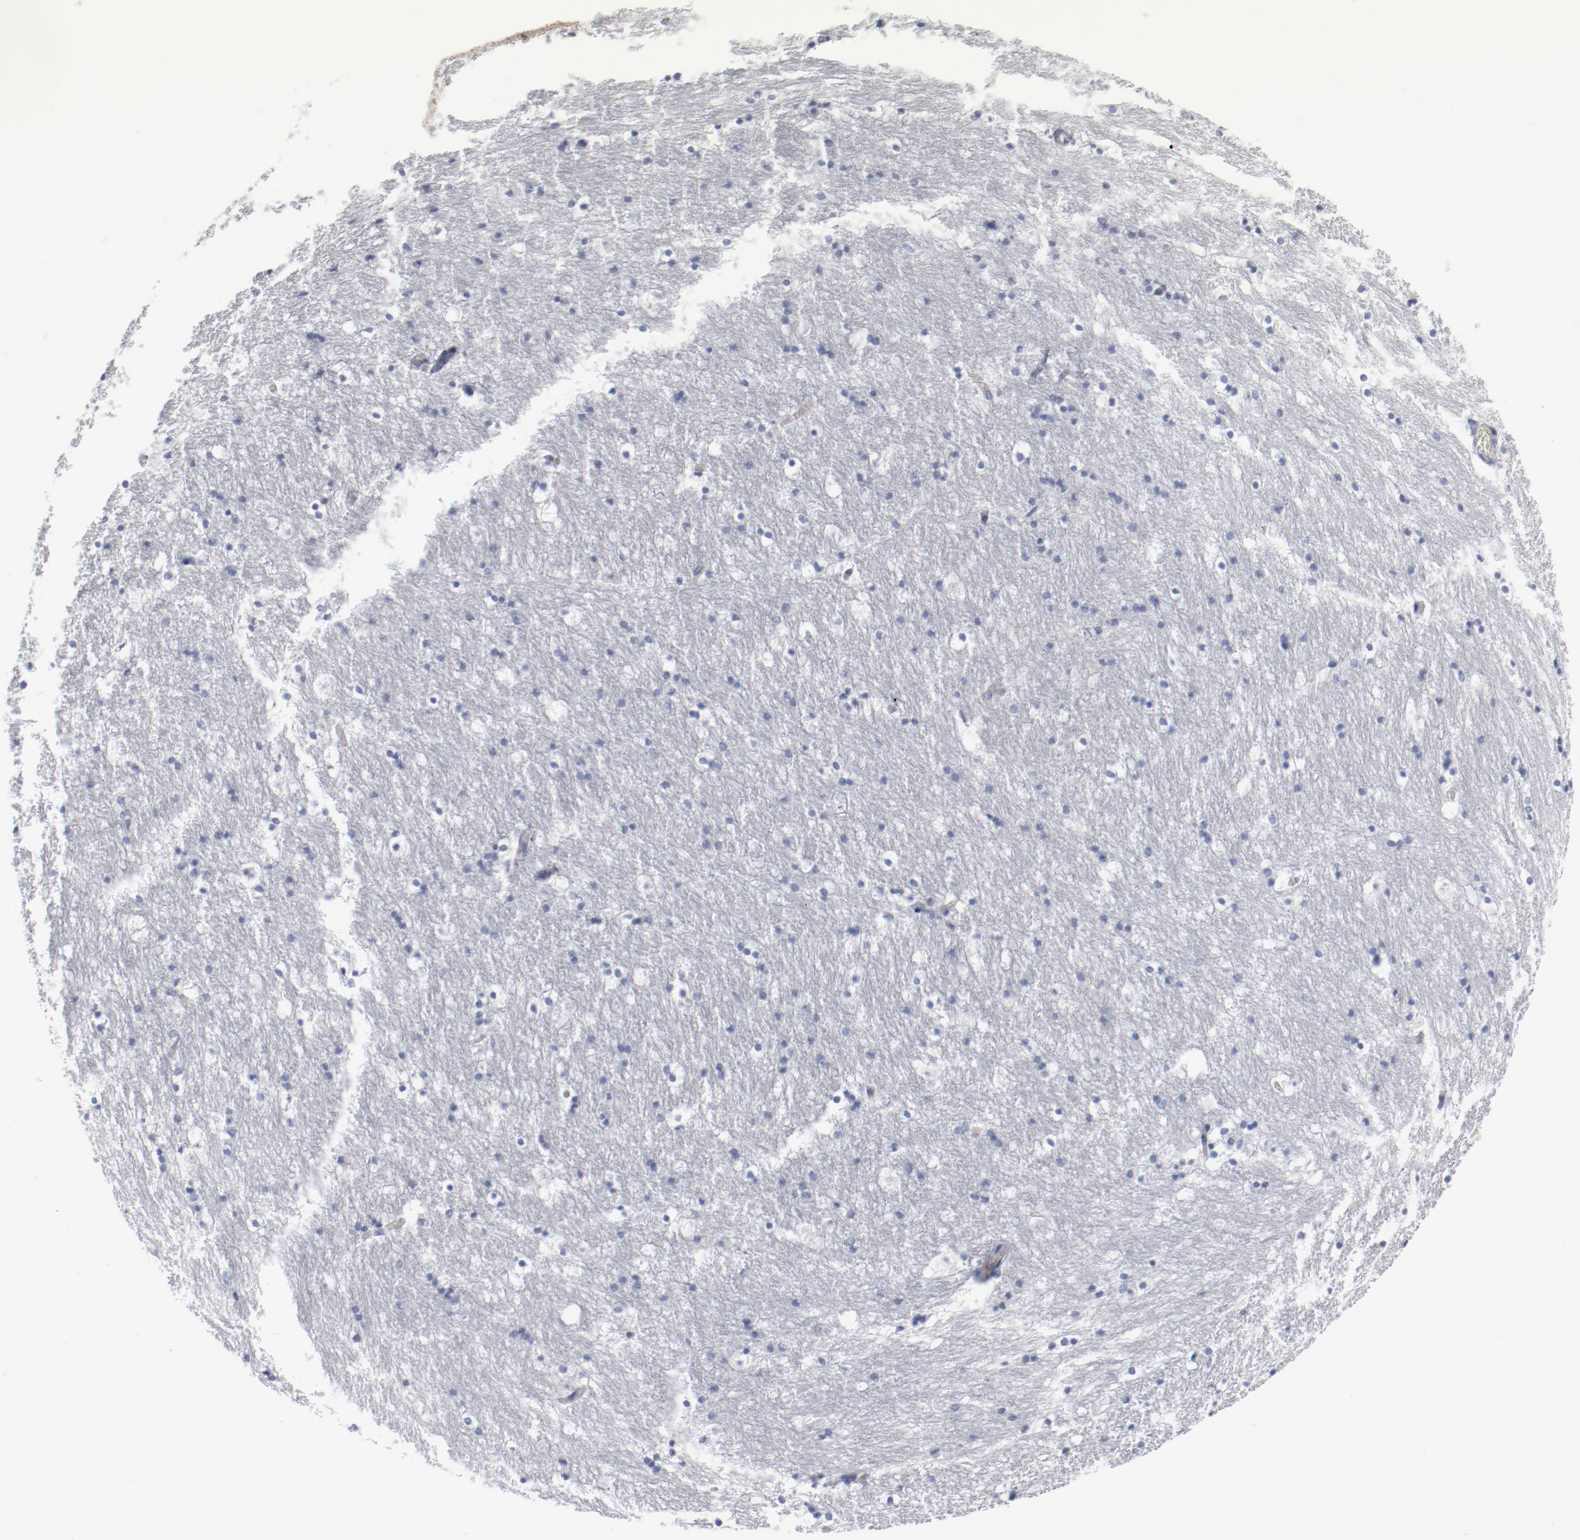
{"staining": {"intensity": "negative", "quantity": "none", "location": "none"}, "tissue": "caudate", "cell_type": "Glial cells", "image_type": "normal", "snomed": [{"axis": "morphology", "description": "Normal tissue, NOS"}, {"axis": "topography", "description": "Lateral ventricle wall"}], "caption": "Immunohistochemical staining of normal human caudate demonstrates no significant staining in glial cells.", "gene": "SHANK3", "patient": {"sex": "male", "age": 45}}